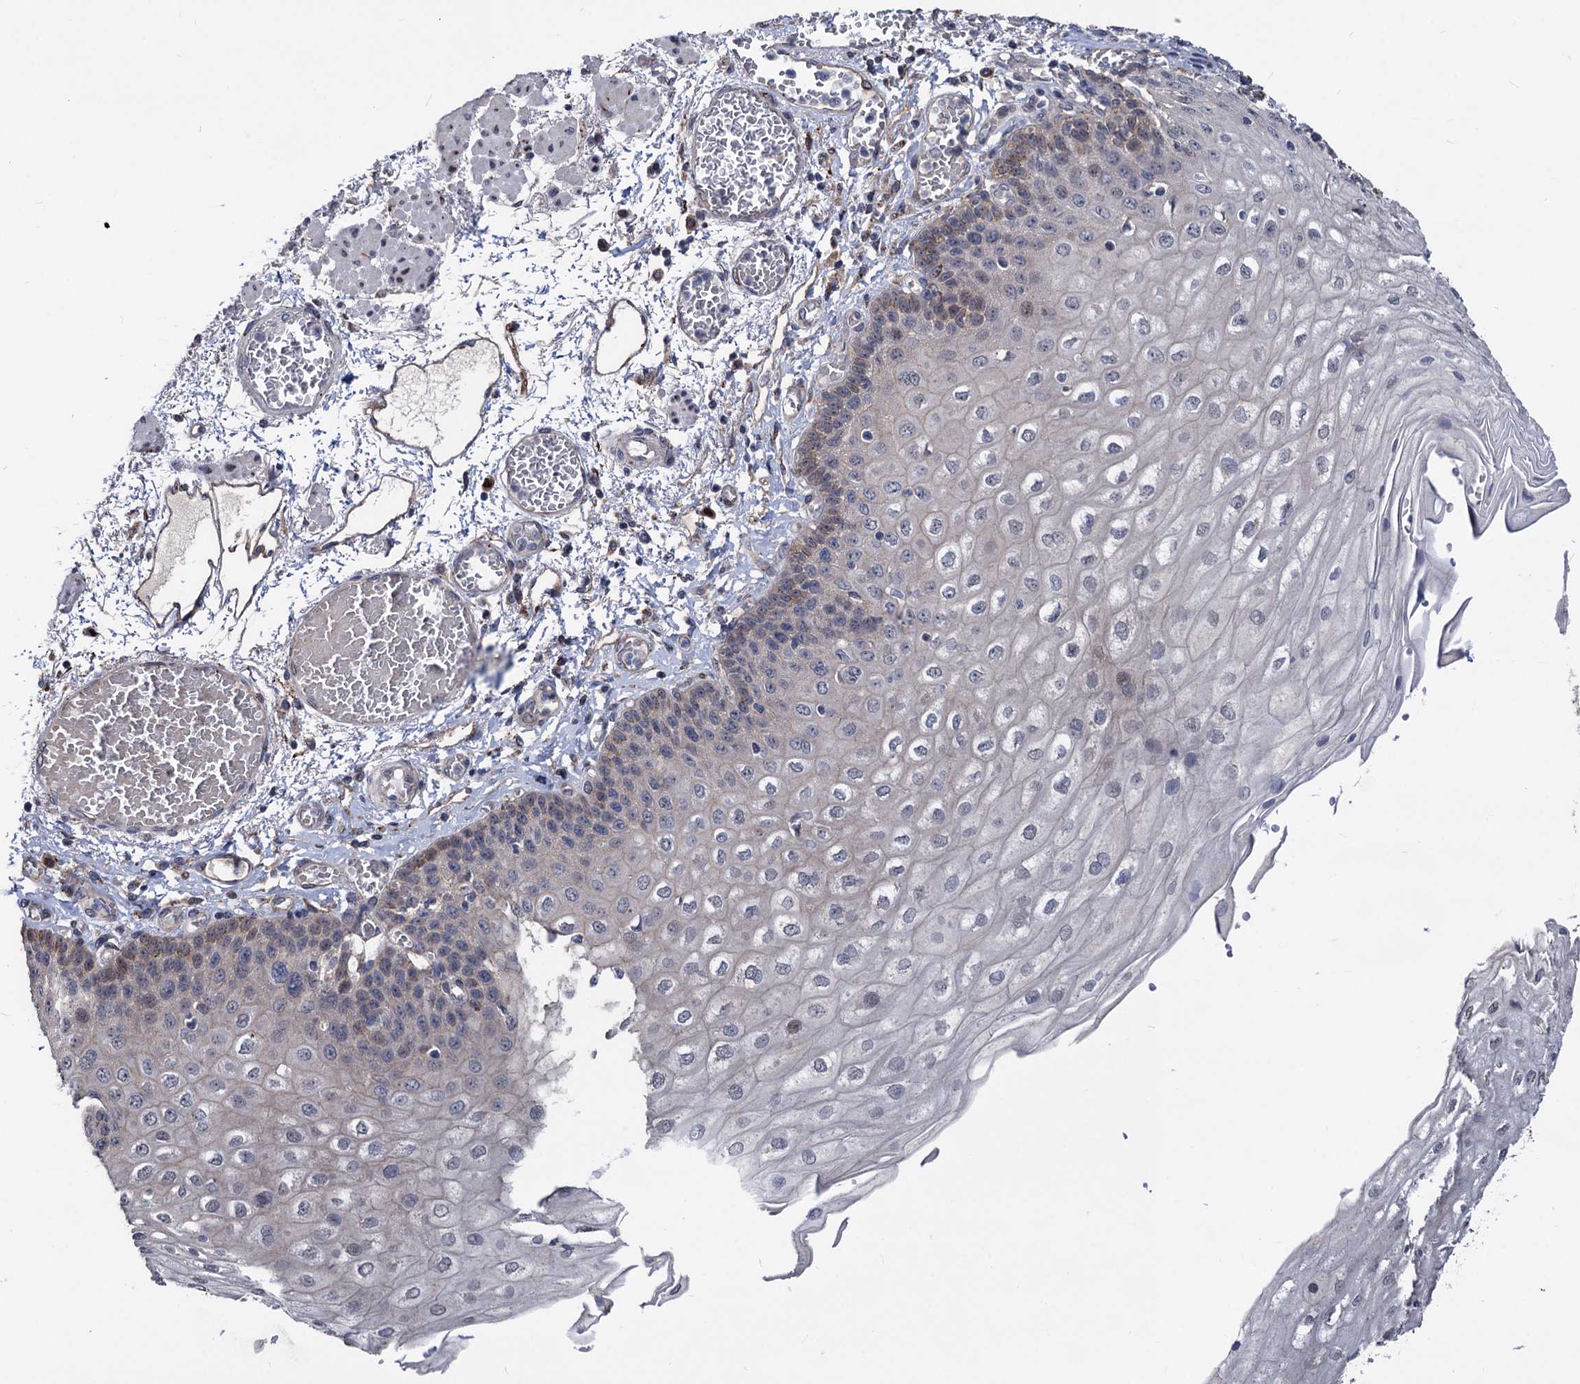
{"staining": {"intensity": "weak", "quantity": "<25%", "location": "nuclear"}, "tissue": "esophagus", "cell_type": "Squamous epithelial cells", "image_type": "normal", "snomed": [{"axis": "morphology", "description": "Normal tissue, NOS"}, {"axis": "topography", "description": "Esophagus"}], "caption": "Image shows no protein expression in squamous epithelial cells of unremarkable esophagus. The staining is performed using DAB brown chromogen with nuclei counter-stained in using hematoxylin.", "gene": "SMAGP", "patient": {"sex": "male", "age": 81}}